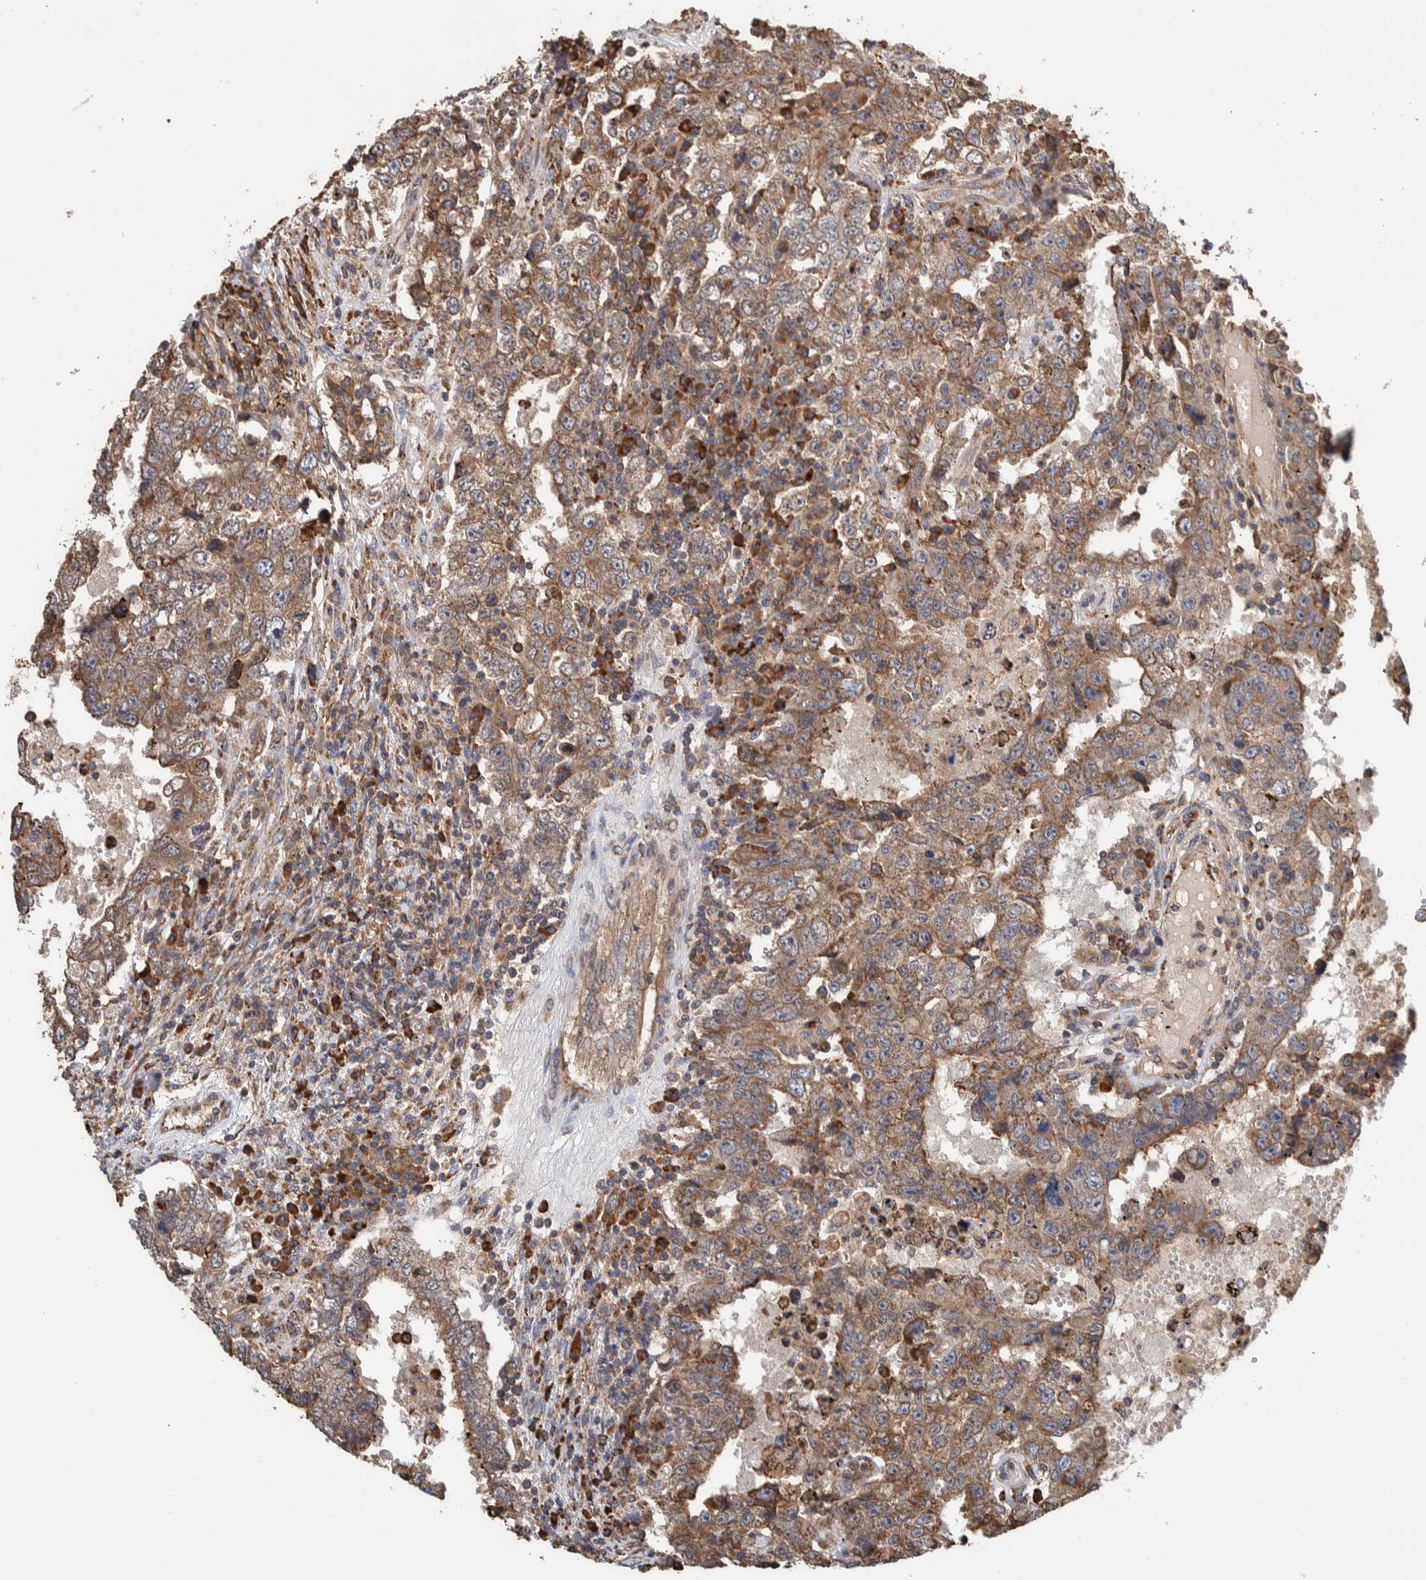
{"staining": {"intensity": "moderate", "quantity": ">75%", "location": "cytoplasmic/membranous"}, "tissue": "testis cancer", "cell_type": "Tumor cells", "image_type": "cancer", "snomed": [{"axis": "morphology", "description": "Carcinoma, Embryonal, NOS"}, {"axis": "topography", "description": "Testis"}], "caption": "Brown immunohistochemical staining in human embryonal carcinoma (testis) exhibits moderate cytoplasmic/membranous positivity in about >75% of tumor cells.", "gene": "PLA2G3", "patient": {"sex": "male", "age": 26}}